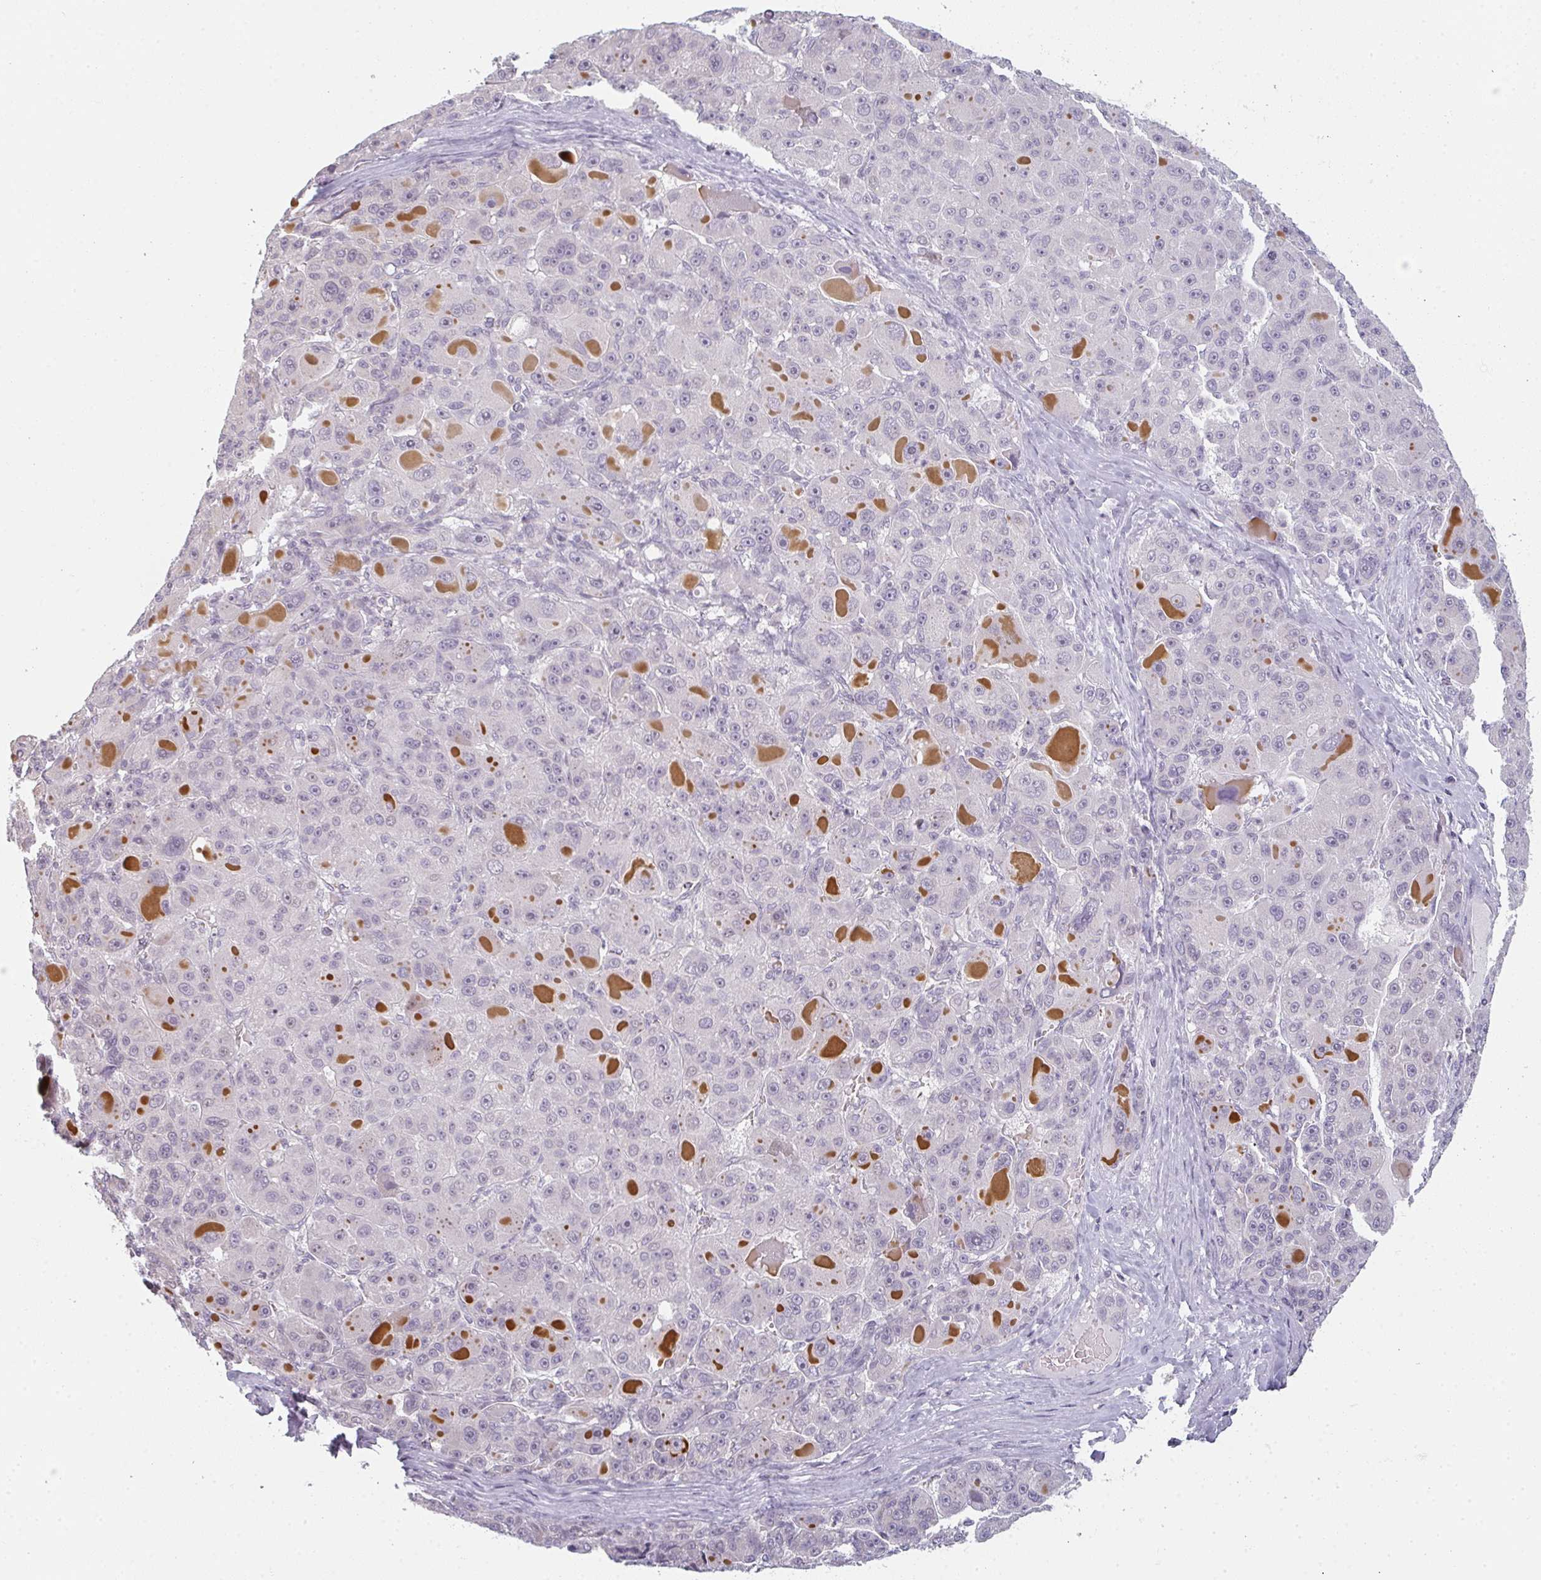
{"staining": {"intensity": "negative", "quantity": "none", "location": "none"}, "tissue": "liver cancer", "cell_type": "Tumor cells", "image_type": "cancer", "snomed": [{"axis": "morphology", "description": "Carcinoma, Hepatocellular, NOS"}, {"axis": "topography", "description": "Liver"}], "caption": "Protein analysis of liver hepatocellular carcinoma exhibits no significant positivity in tumor cells.", "gene": "RBBP6", "patient": {"sex": "male", "age": 76}}